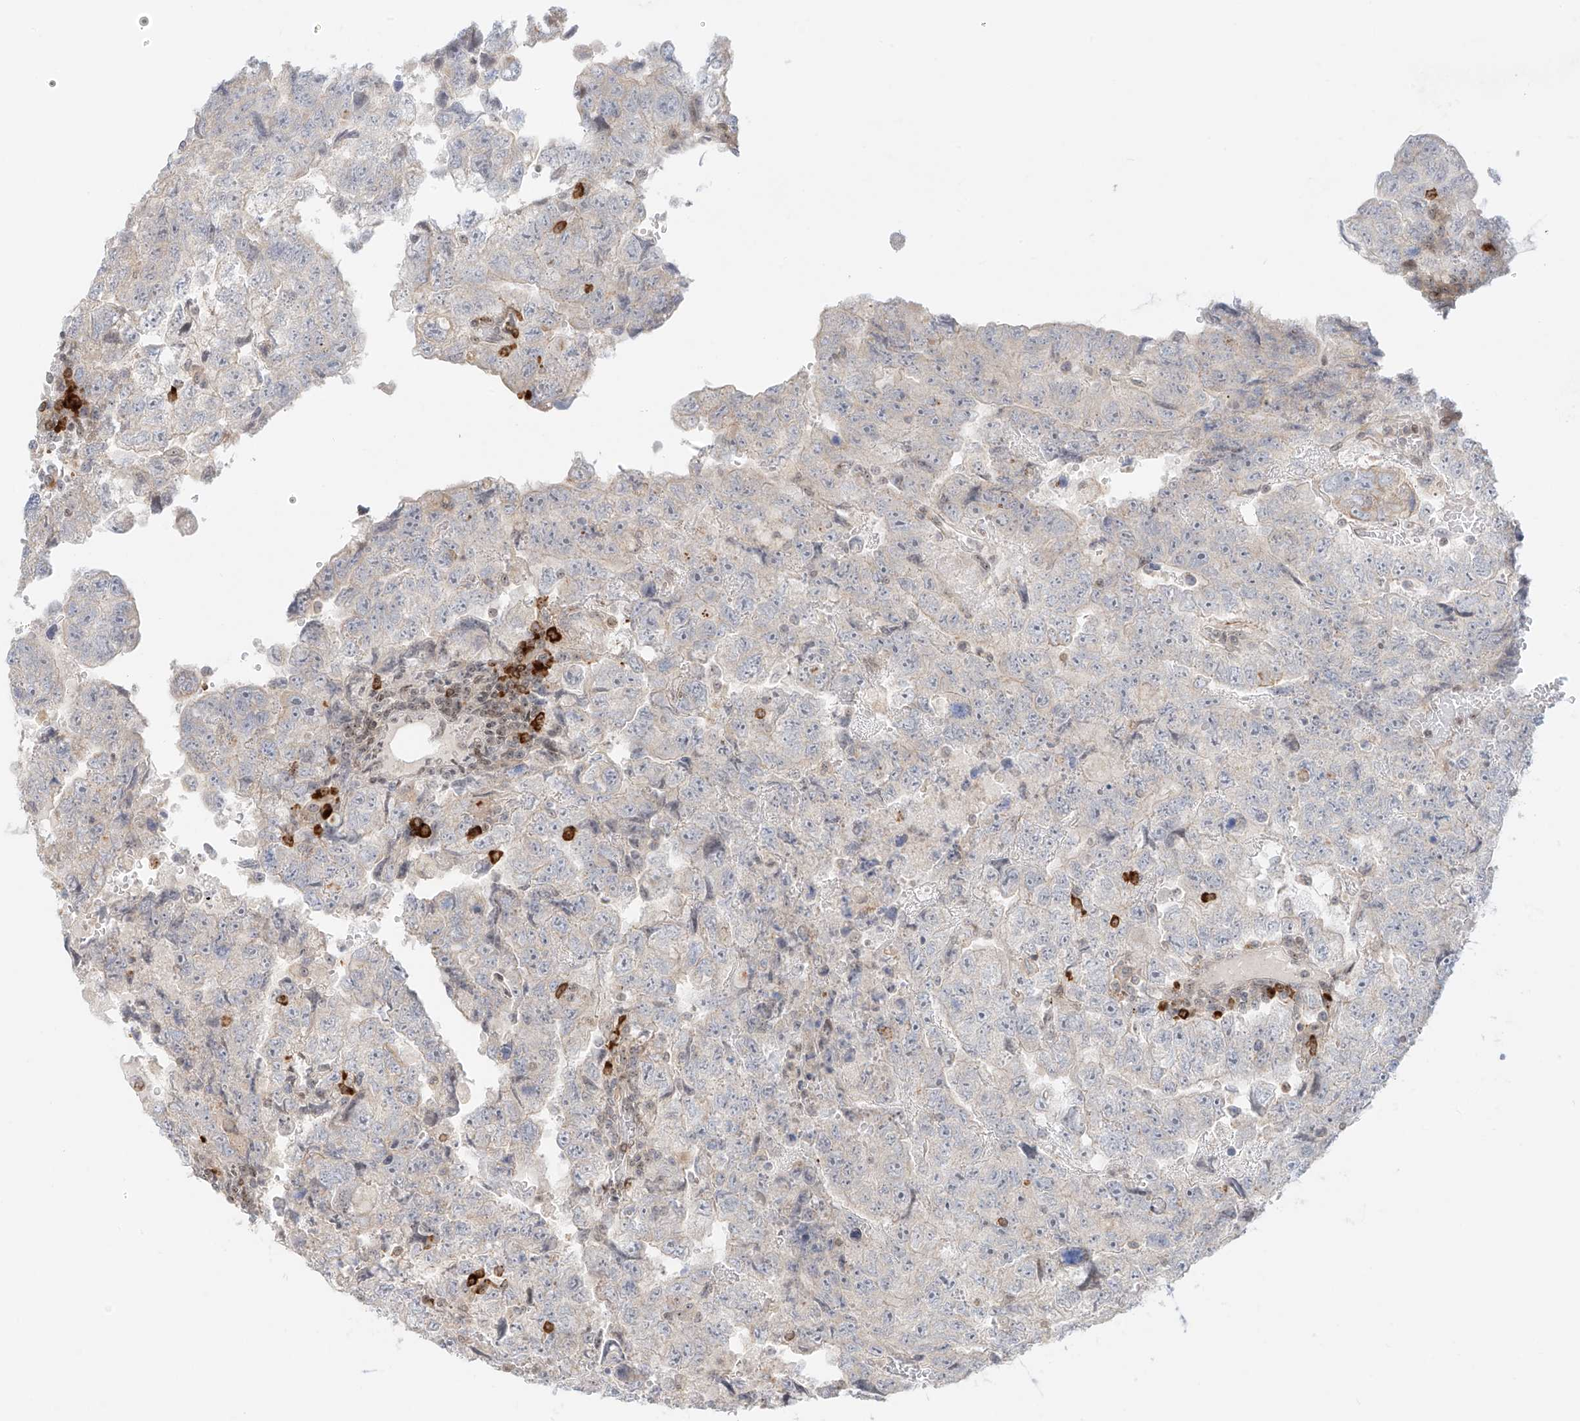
{"staining": {"intensity": "negative", "quantity": "none", "location": "none"}, "tissue": "testis cancer", "cell_type": "Tumor cells", "image_type": "cancer", "snomed": [{"axis": "morphology", "description": "Carcinoma, Embryonal, NOS"}, {"axis": "topography", "description": "Testis"}], "caption": "Immunohistochemical staining of human testis cancer (embryonal carcinoma) demonstrates no significant staining in tumor cells.", "gene": "ZNF512", "patient": {"sex": "male", "age": 36}}